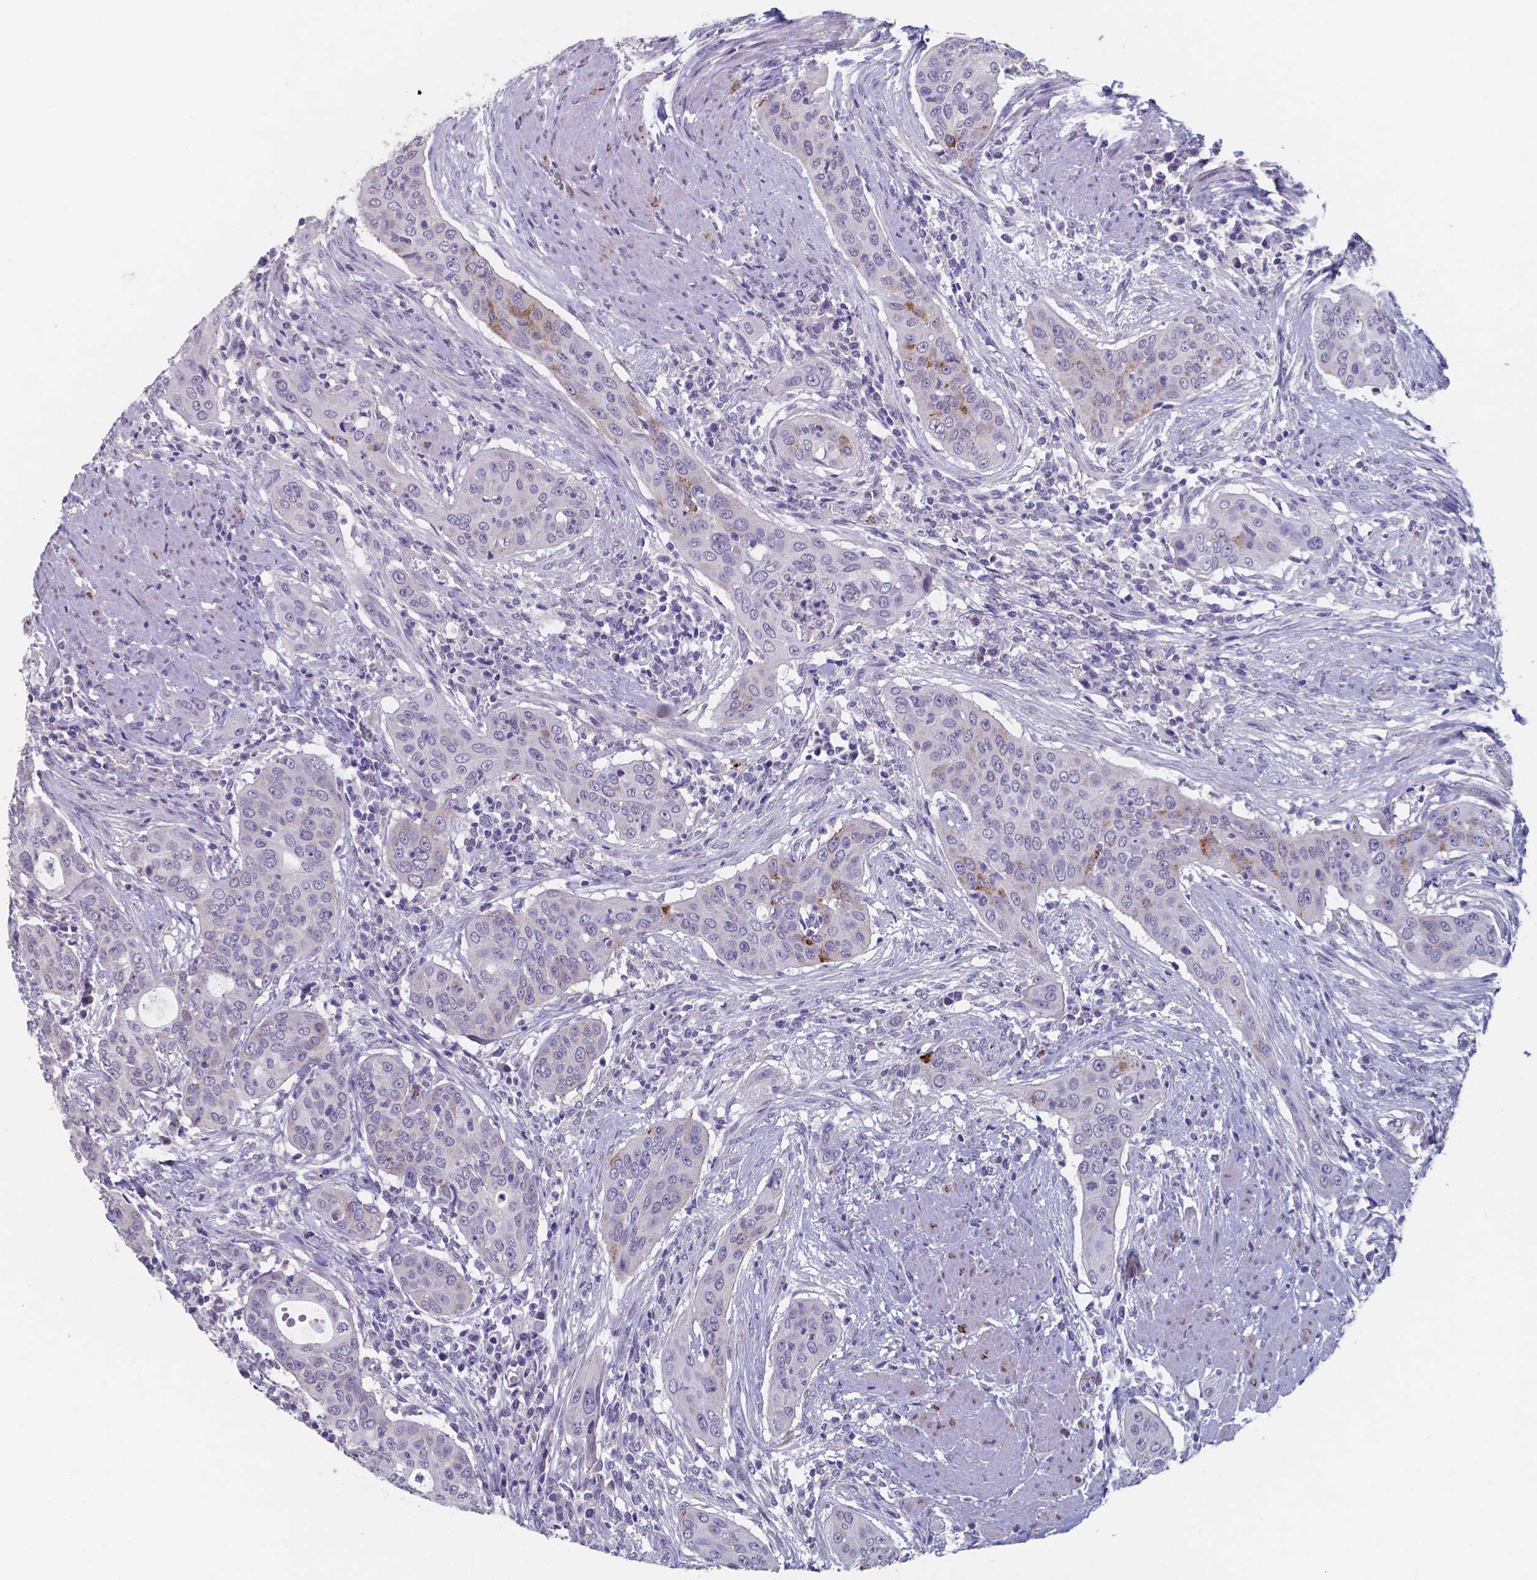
{"staining": {"intensity": "negative", "quantity": "none", "location": "none"}, "tissue": "urothelial cancer", "cell_type": "Tumor cells", "image_type": "cancer", "snomed": [{"axis": "morphology", "description": "Urothelial carcinoma, High grade"}, {"axis": "topography", "description": "Urinary bladder"}], "caption": "Immunohistochemistry (IHC) photomicrograph of urothelial cancer stained for a protein (brown), which demonstrates no staining in tumor cells. The staining was performed using DAB to visualize the protein expression in brown, while the nuclei were stained in blue with hematoxylin (Magnification: 20x).", "gene": "PLA2R1", "patient": {"sex": "male", "age": 82}}